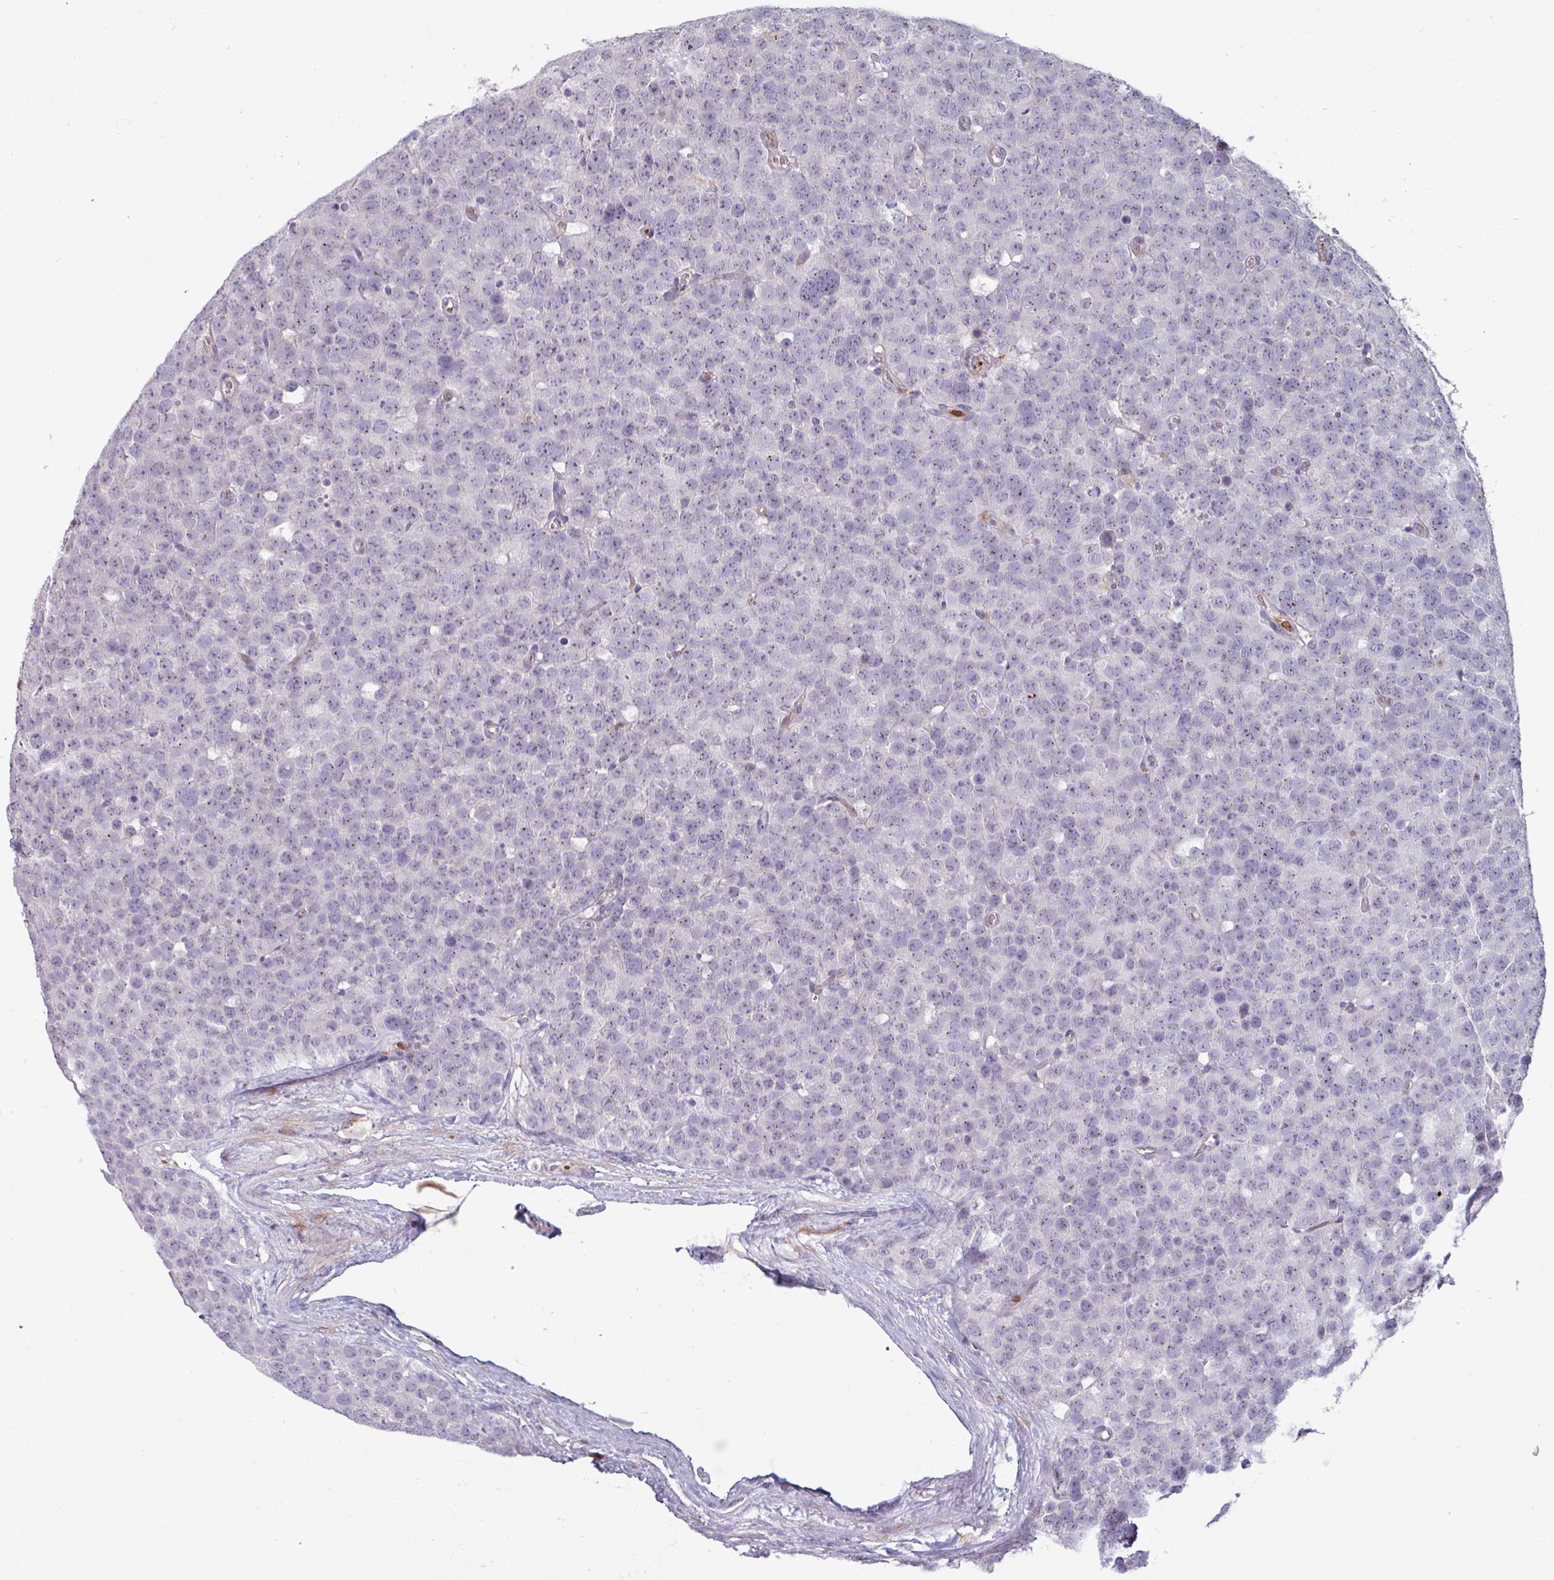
{"staining": {"intensity": "negative", "quantity": "none", "location": "none"}, "tissue": "testis cancer", "cell_type": "Tumor cells", "image_type": "cancer", "snomed": [{"axis": "morphology", "description": "Seminoma, NOS"}, {"axis": "topography", "description": "Testis"}], "caption": "Seminoma (testis) stained for a protein using immunohistochemistry exhibits no expression tumor cells.", "gene": "SEC61G", "patient": {"sex": "male", "age": 71}}